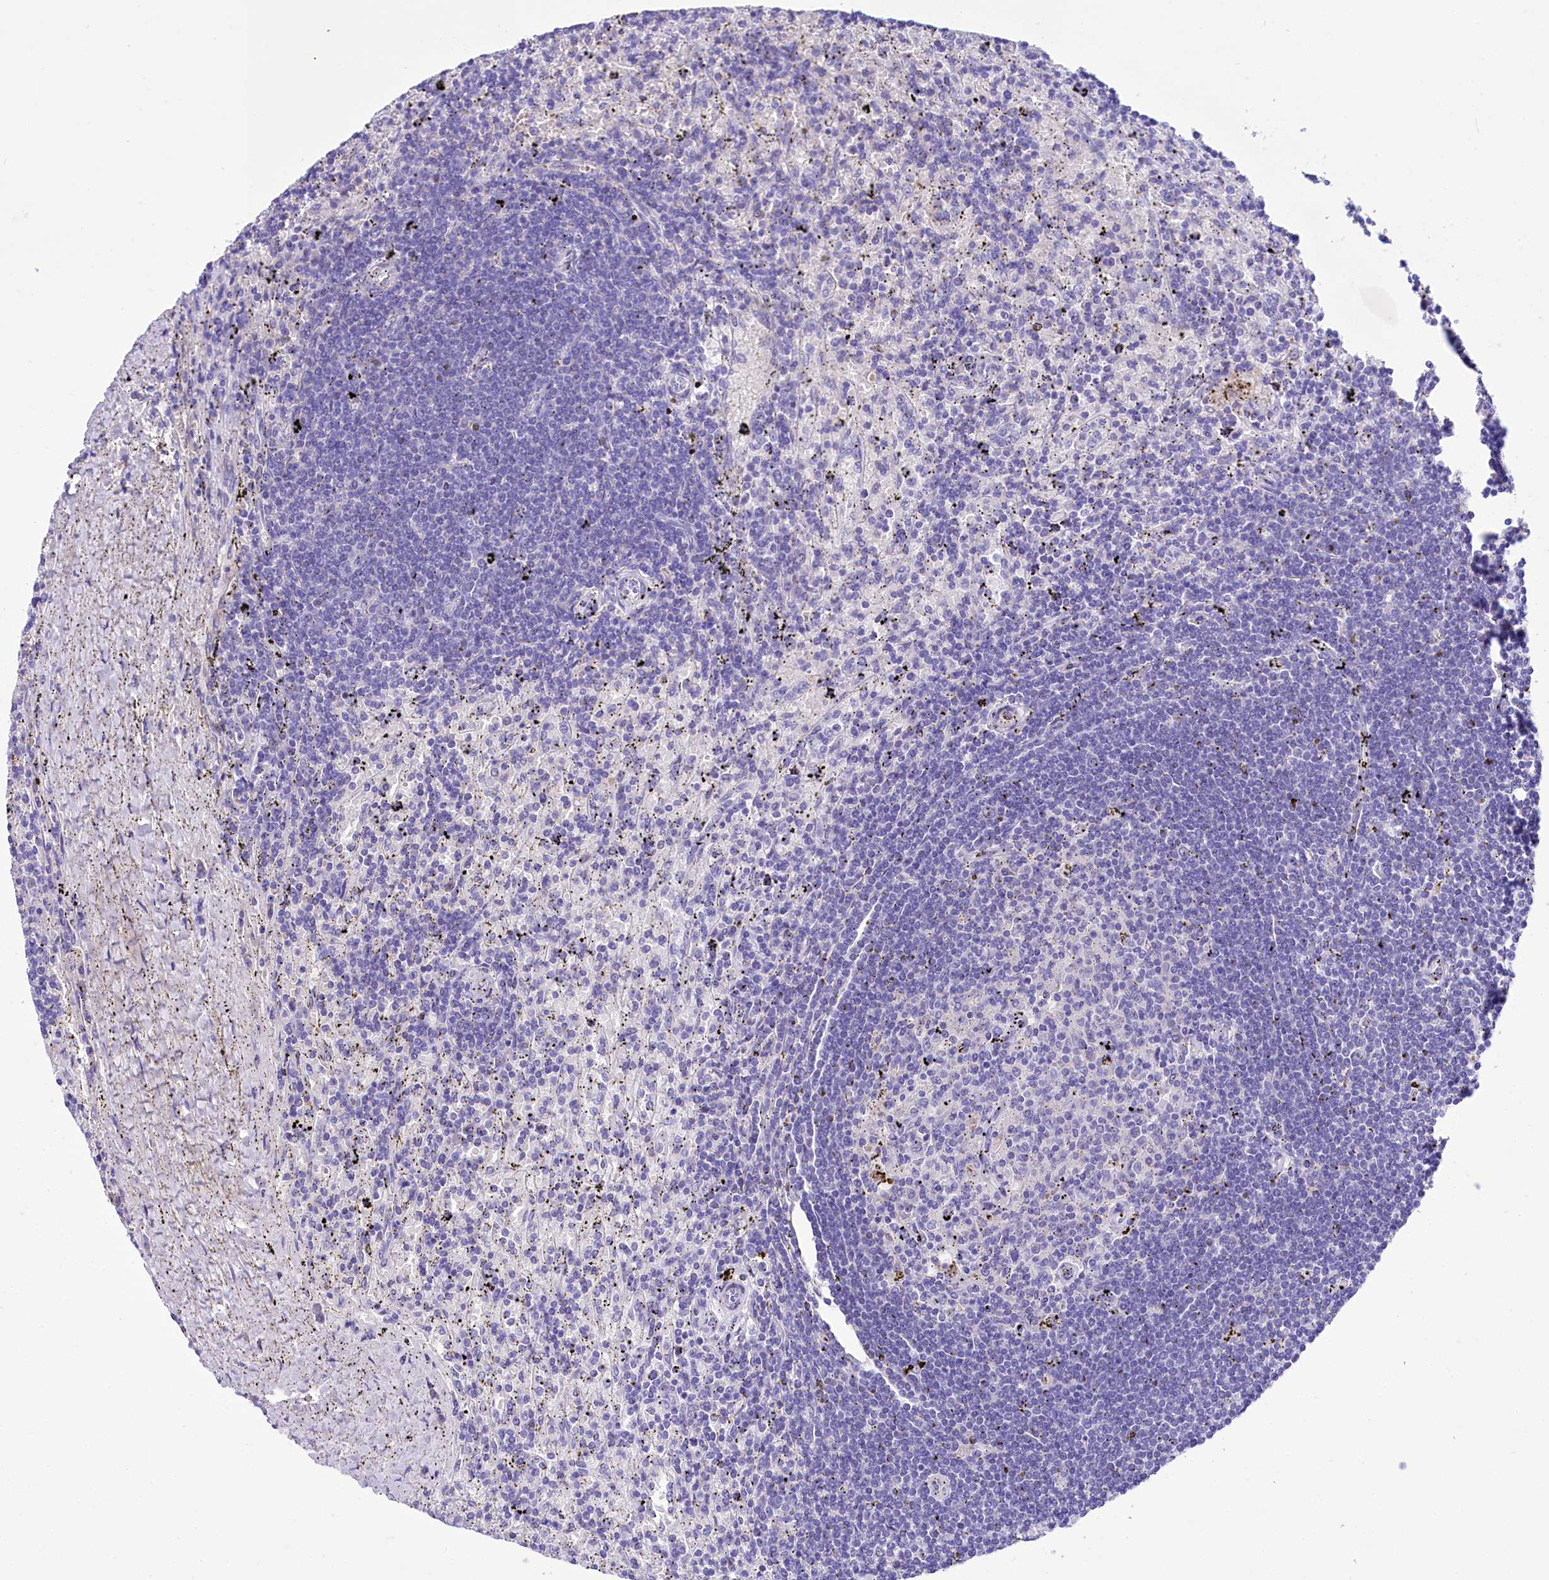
{"staining": {"intensity": "negative", "quantity": "none", "location": "none"}, "tissue": "lymphoma", "cell_type": "Tumor cells", "image_type": "cancer", "snomed": [{"axis": "morphology", "description": "Malignant lymphoma, non-Hodgkin's type, Low grade"}, {"axis": "topography", "description": "Spleen"}], "caption": "Immunohistochemistry (IHC) photomicrograph of neoplastic tissue: human malignant lymphoma, non-Hodgkin's type (low-grade) stained with DAB reveals no significant protein staining in tumor cells. The staining was performed using DAB to visualize the protein expression in brown, while the nuclei were stained in blue with hematoxylin (Magnification: 20x).", "gene": "TTC36", "patient": {"sex": "male", "age": 76}}